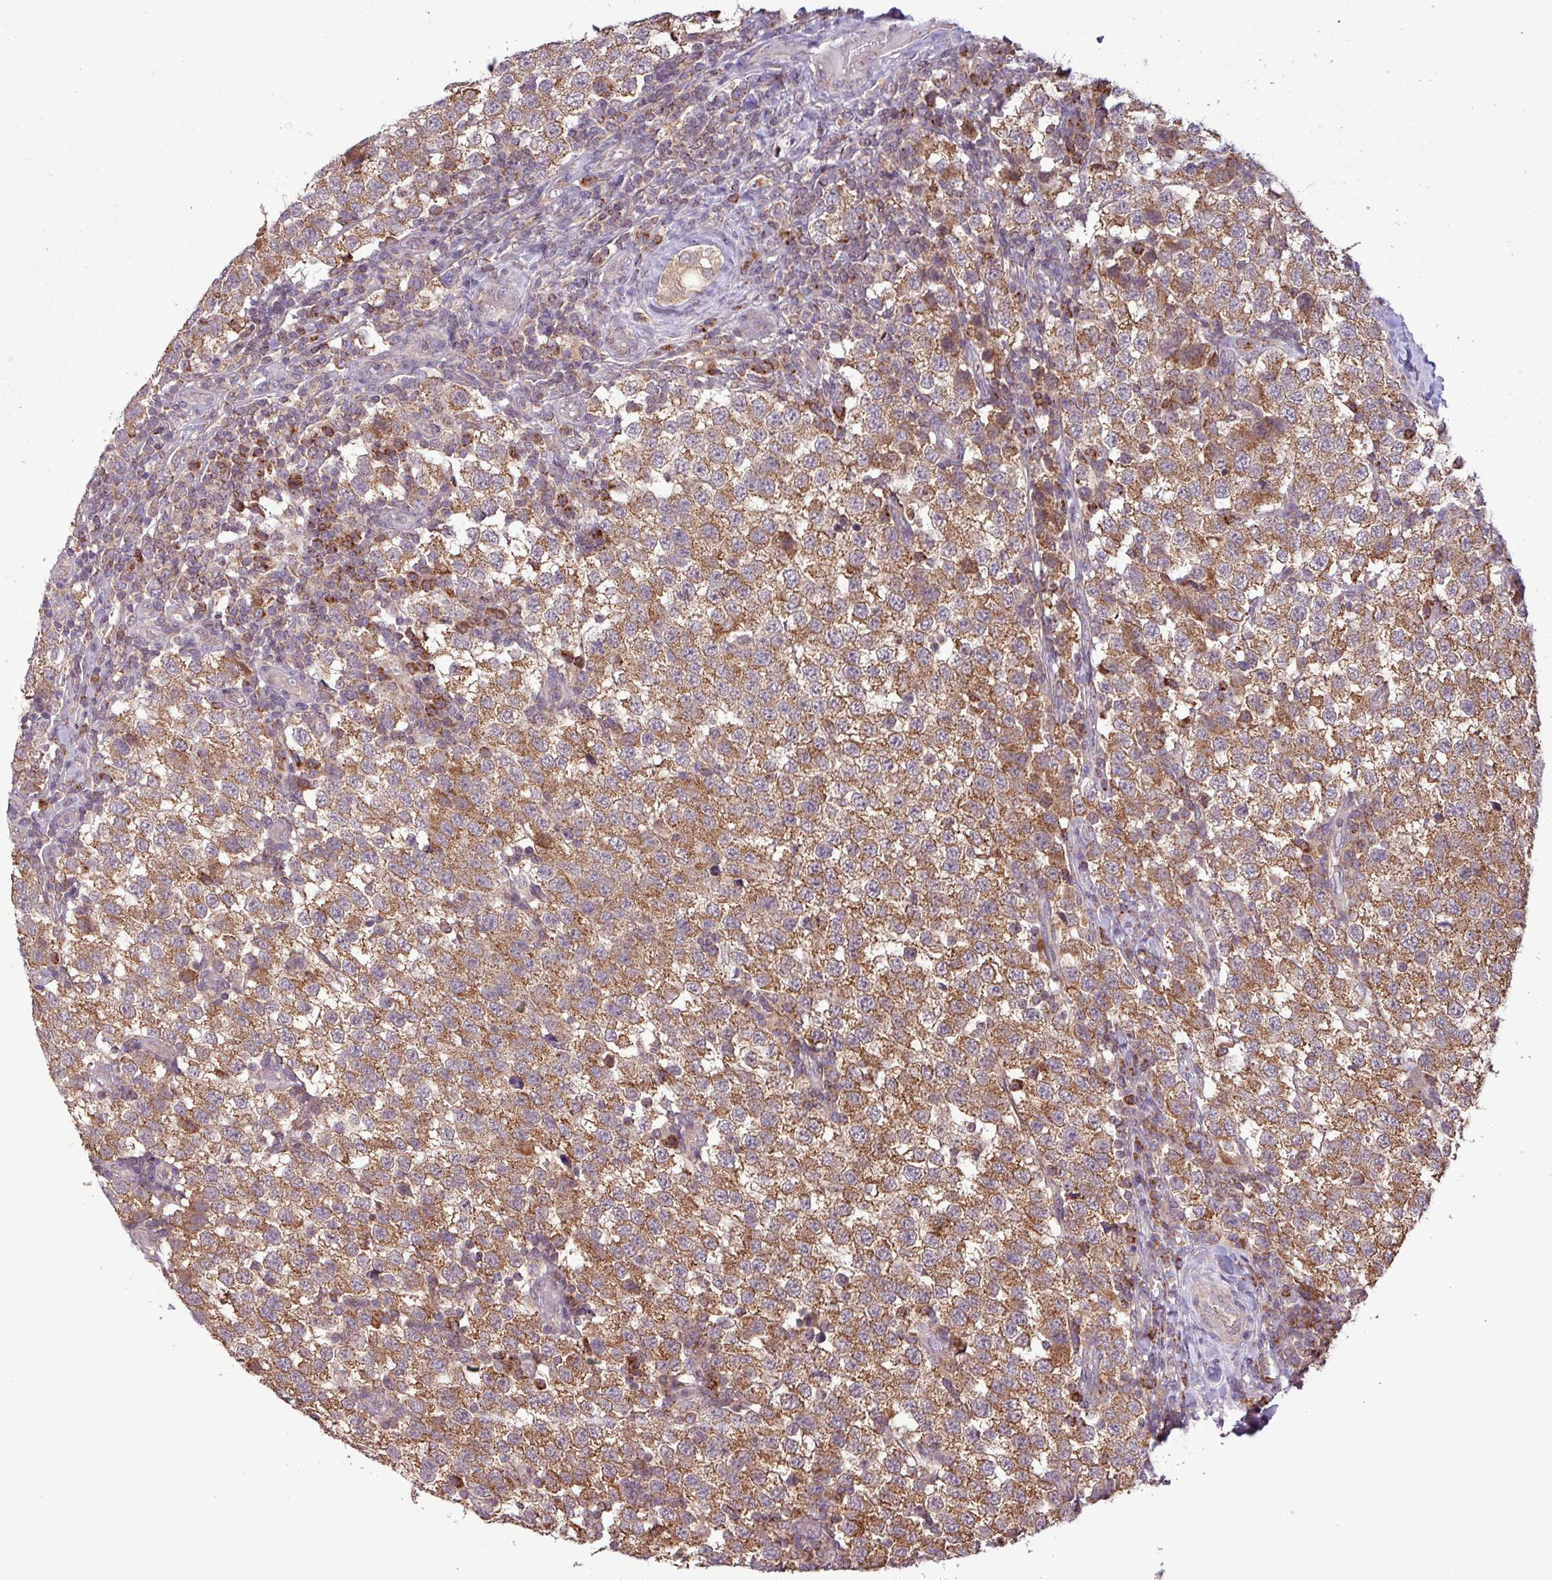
{"staining": {"intensity": "moderate", "quantity": ">75%", "location": "cytoplasmic/membranous"}, "tissue": "testis cancer", "cell_type": "Tumor cells", "image_type": "cancer", "snomed": [{"axis": "morphology", "description": "Seminoma, NOS"}, {"axis": "topography", "description": "Testis"}], "caption": "A brown stain highlights moderate cytoplasmic/membranous expression of a protein in human testis cancer tumor cells. (DAB (3,3'-diaminobenzidine) IHC with brightfield microscopy, high magnification).", "gene": "MCTP2", "patient": {"sex": "male", "age": 34}}